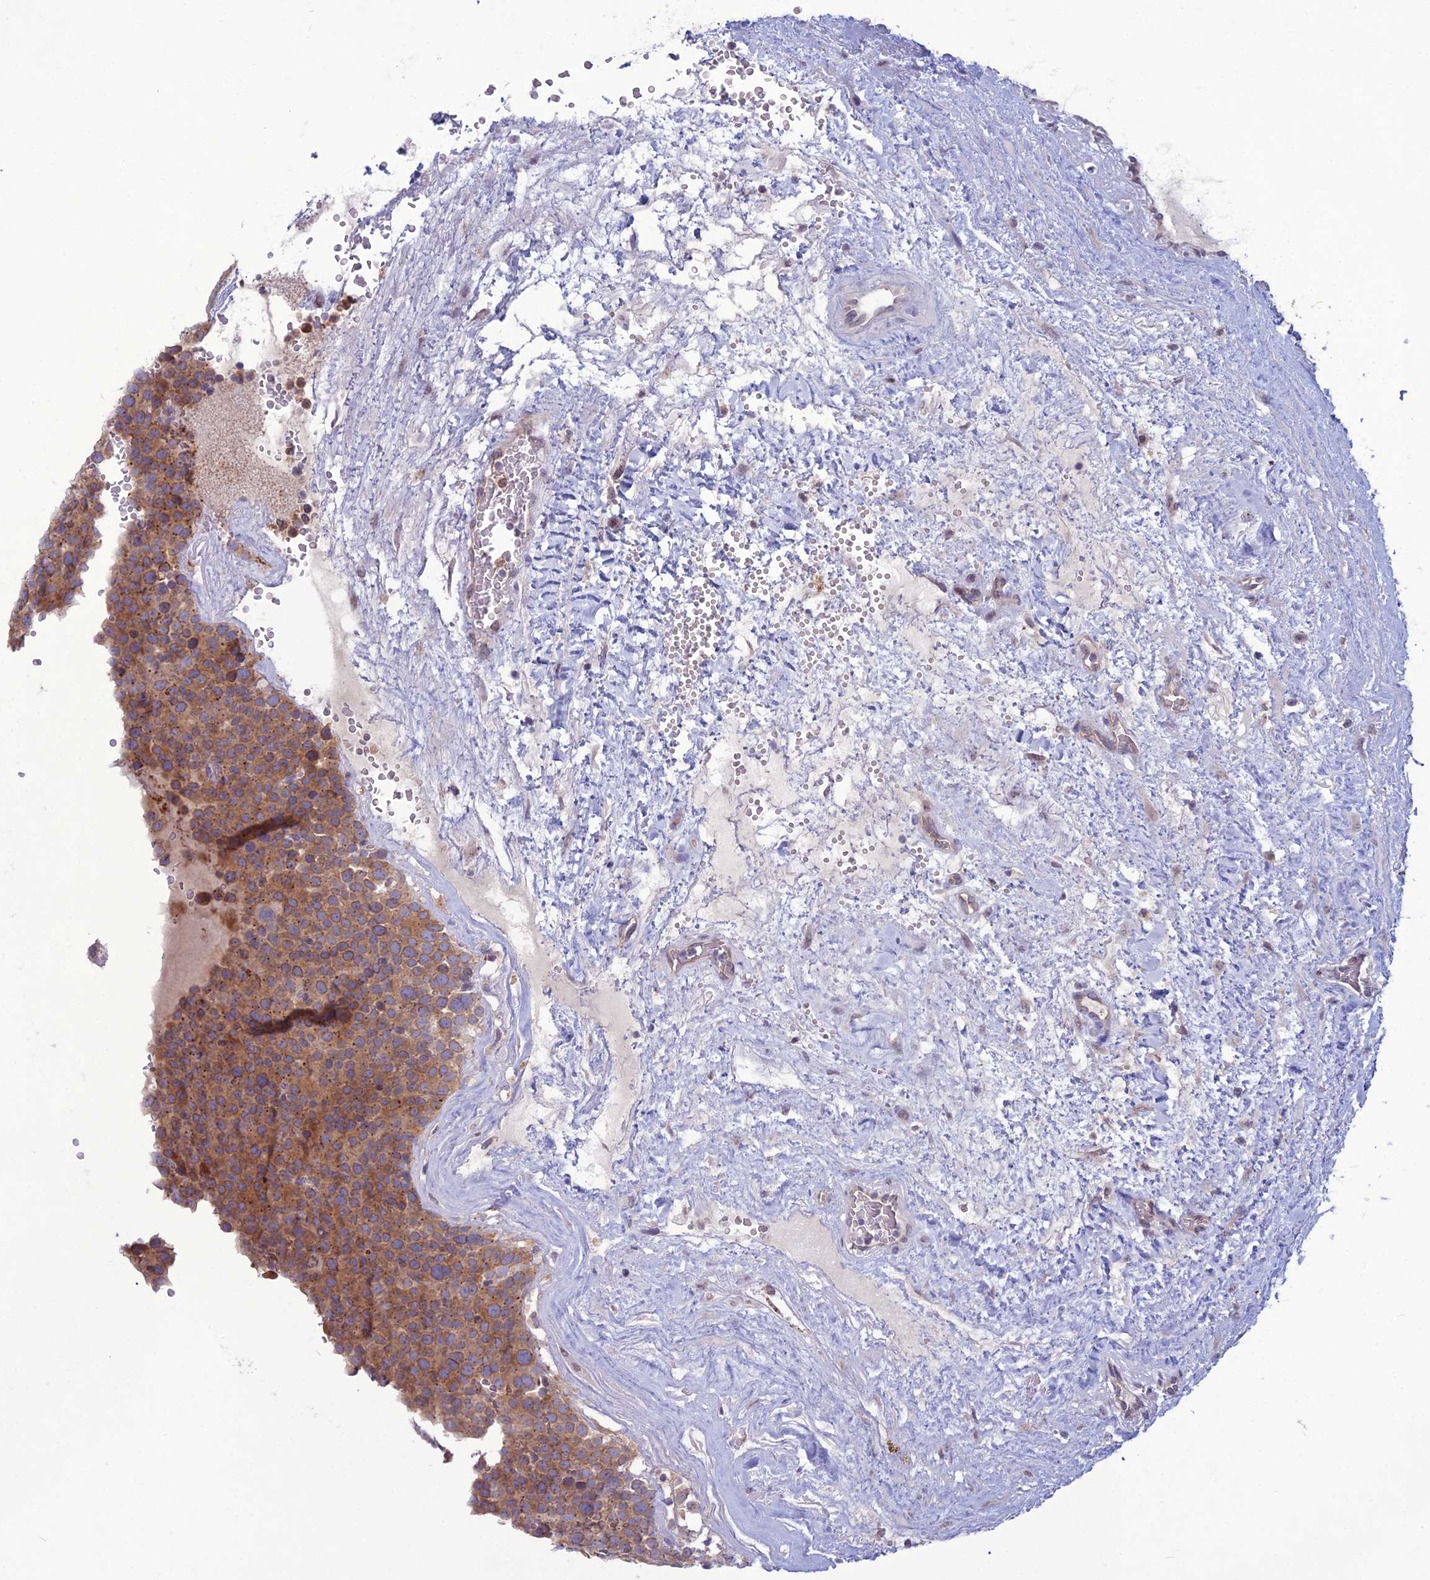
{"staining": {"intensity": "moderate", "quantity": ">75%", "location": "cytoplasmic/membranous"}, "tissue": "testis cancer", "cell_type": "Tumor cells", "image_type": "cancer", "snomed": [{"axis": "morphology", "description": "Seminoma, NOS"}, {"axis": "topography", "description": "Testis"}], "caption": "Moderate cytoplasmic/membranous expression for a protein is appreciated in about >75% of tumor cells of testis cancer (seminoma) using immunohistochemistry.", "gene": "WDR46", "patient": {"sex": "male", "age": 71}}